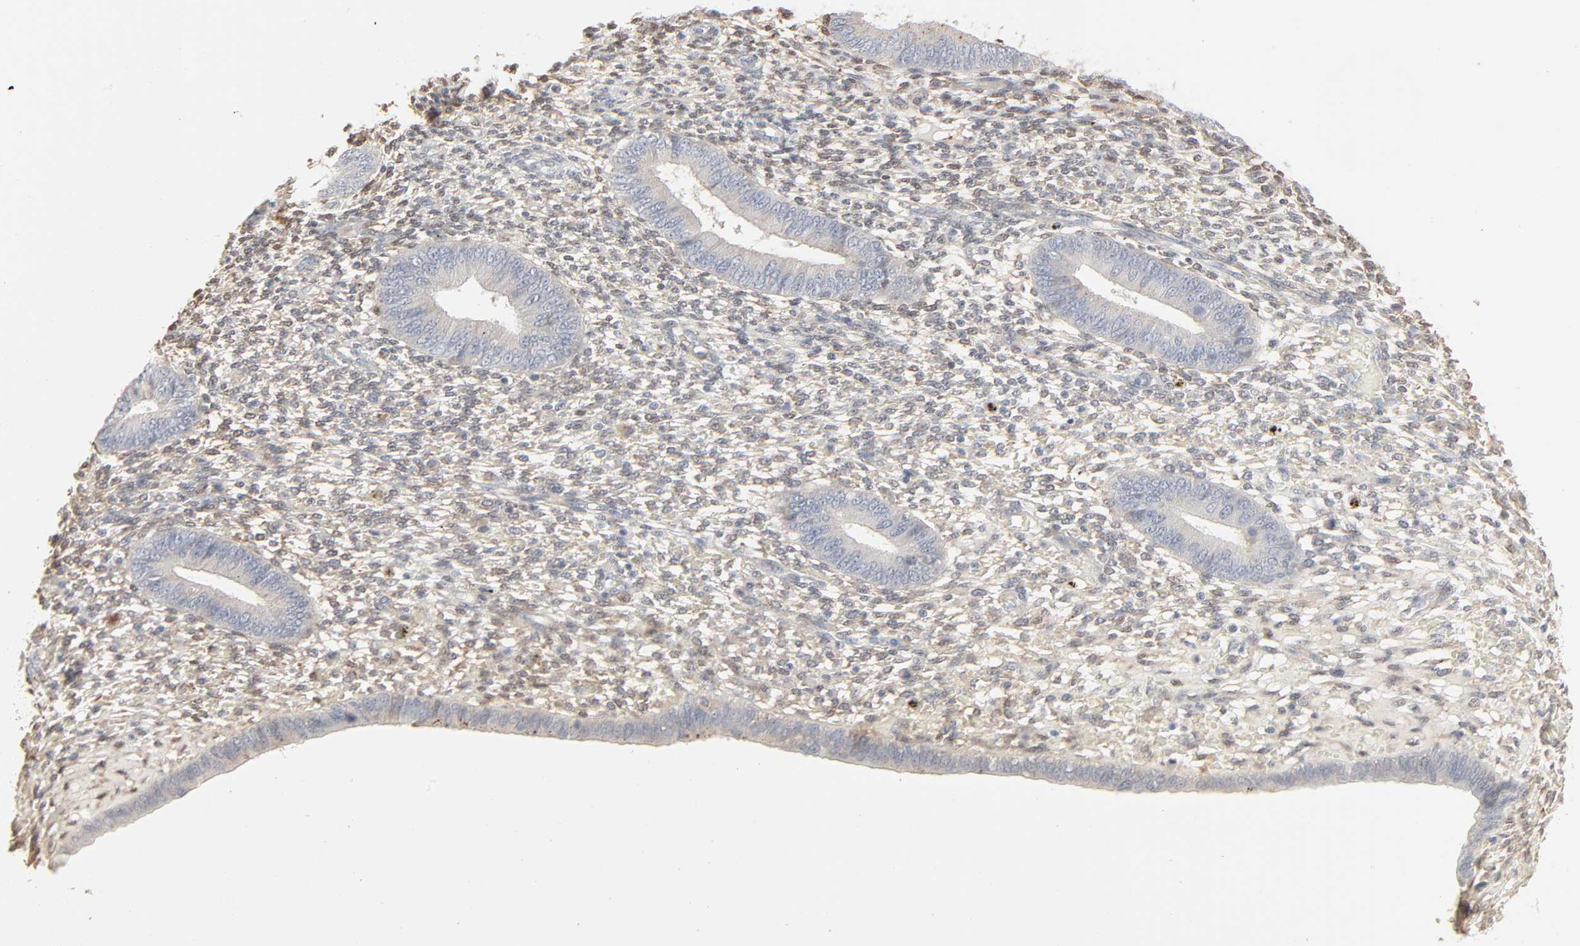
{"staining": {"intensity": "negative", "quantity": "none", "location": "none"}, "tissue": "endometrium", "cell_type": "Cells in endometrial stroma", "image_type": "normal", "snomed": [{"axis": "morphology", "description": "Normal tissue, NOS"}, {"axis": "topography", "description": "Endometrium"}], "caption": "IHC of normal endometrium exhibits no positivity in cells in endometrial stroma. (DAB immunohistochemistry with hematoxylin counter stain).", "gene": "LGALS2", "patient": {"sex": "female", "age": 42}}